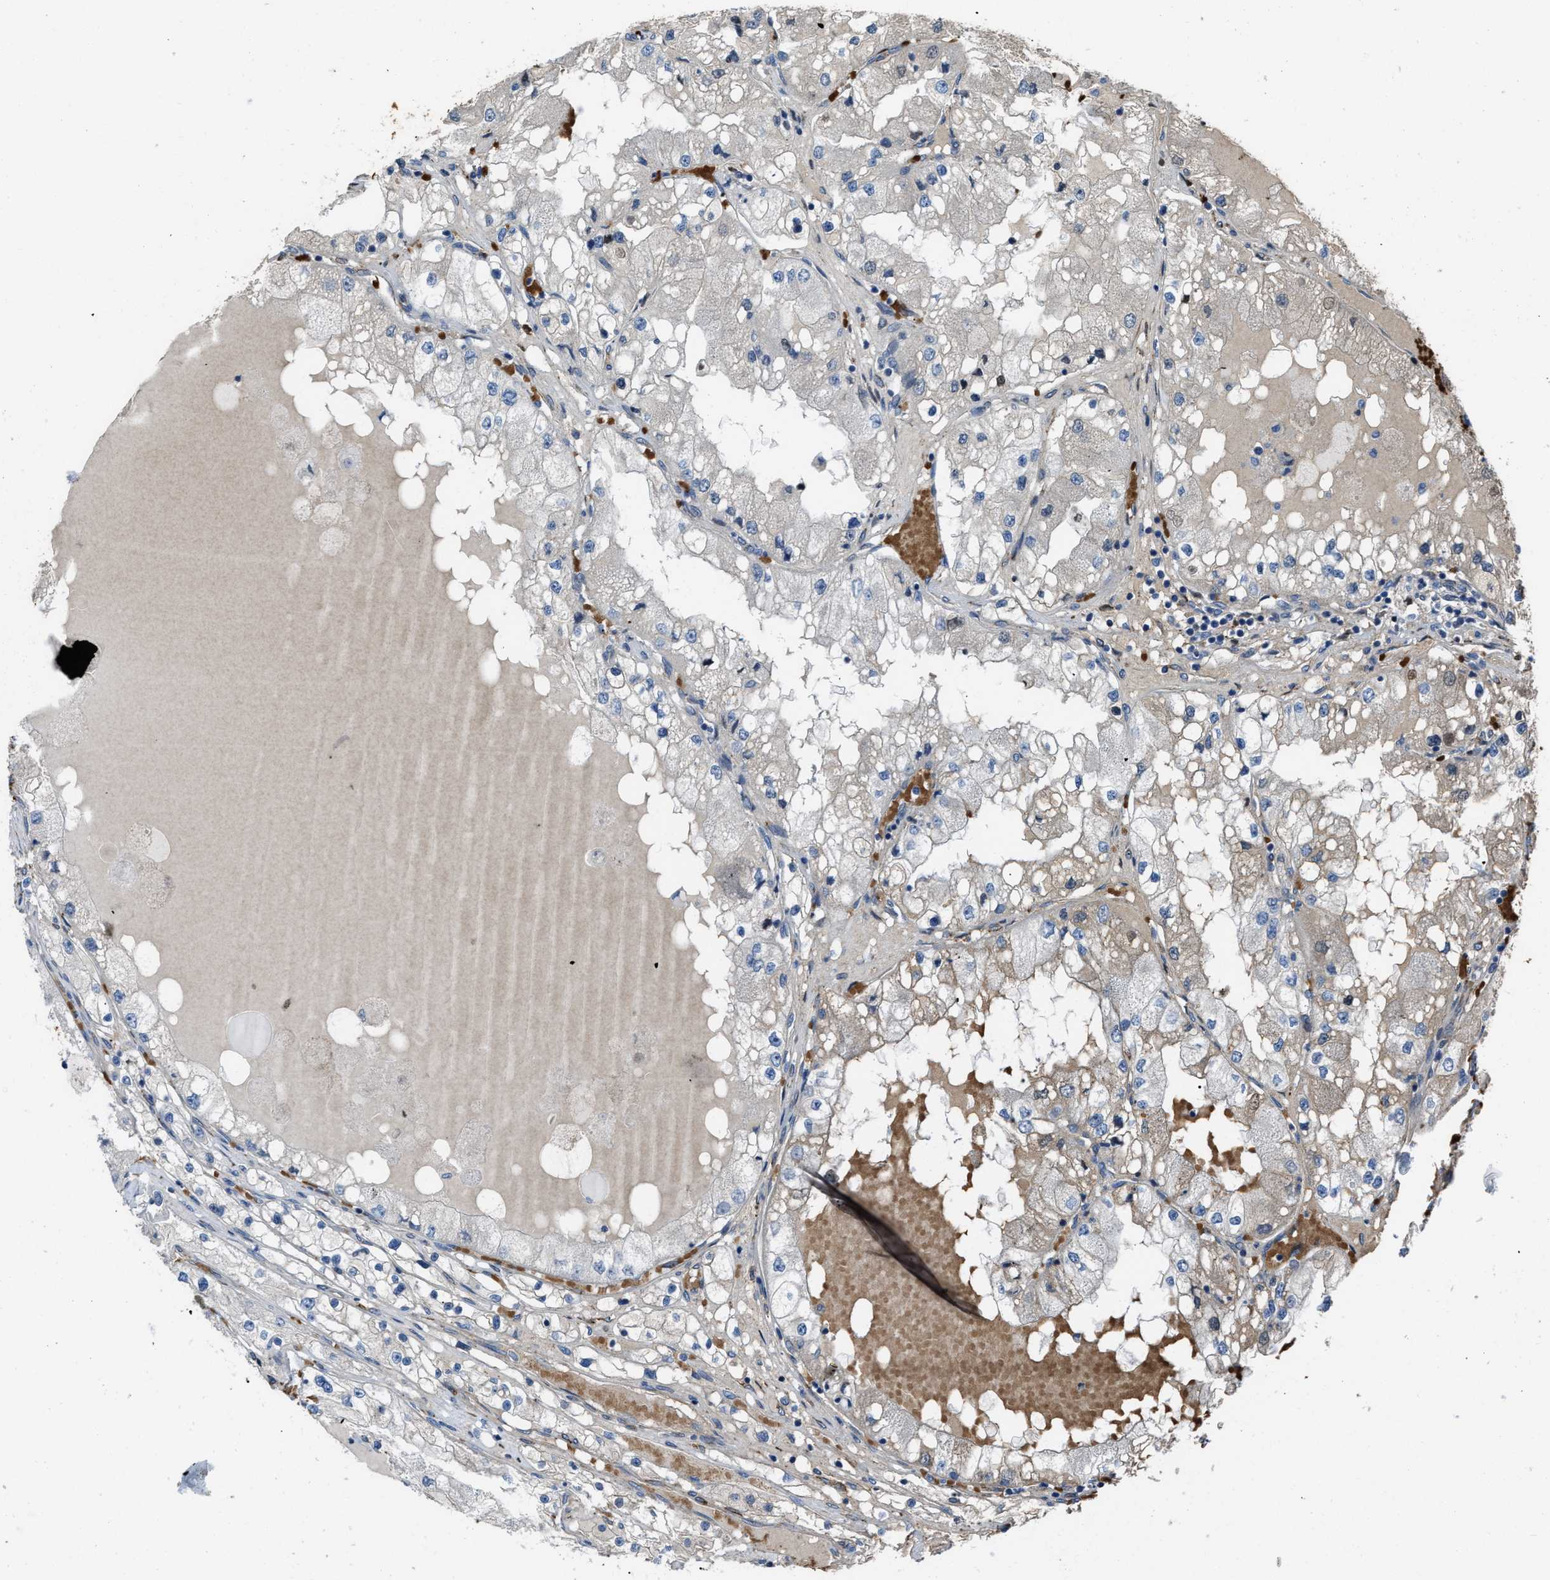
{"staining": {"intensity": "negative", "quantity": "none", "location": "none"}, "tissue": "renal cancer", "cell_type": "Tumor cells", "image_type": "cancer", "snomed": [{"axis": "morphology", "description": "Adenocarcinoma, NOS"}, {"axis": "topography", "description": "Kidney"}], "caption": "Renal cancer (adenocarcinoma) was stained to show a protein in brown. There is no significant expression in tumor cells. (Brightfield microscopy of DAB (3,3'-diaminobenzidine) immunohistochemistry (IHC) at high magnification).", "gene": "SELENOM", "patient": {"sex": "male", "age": 68}}